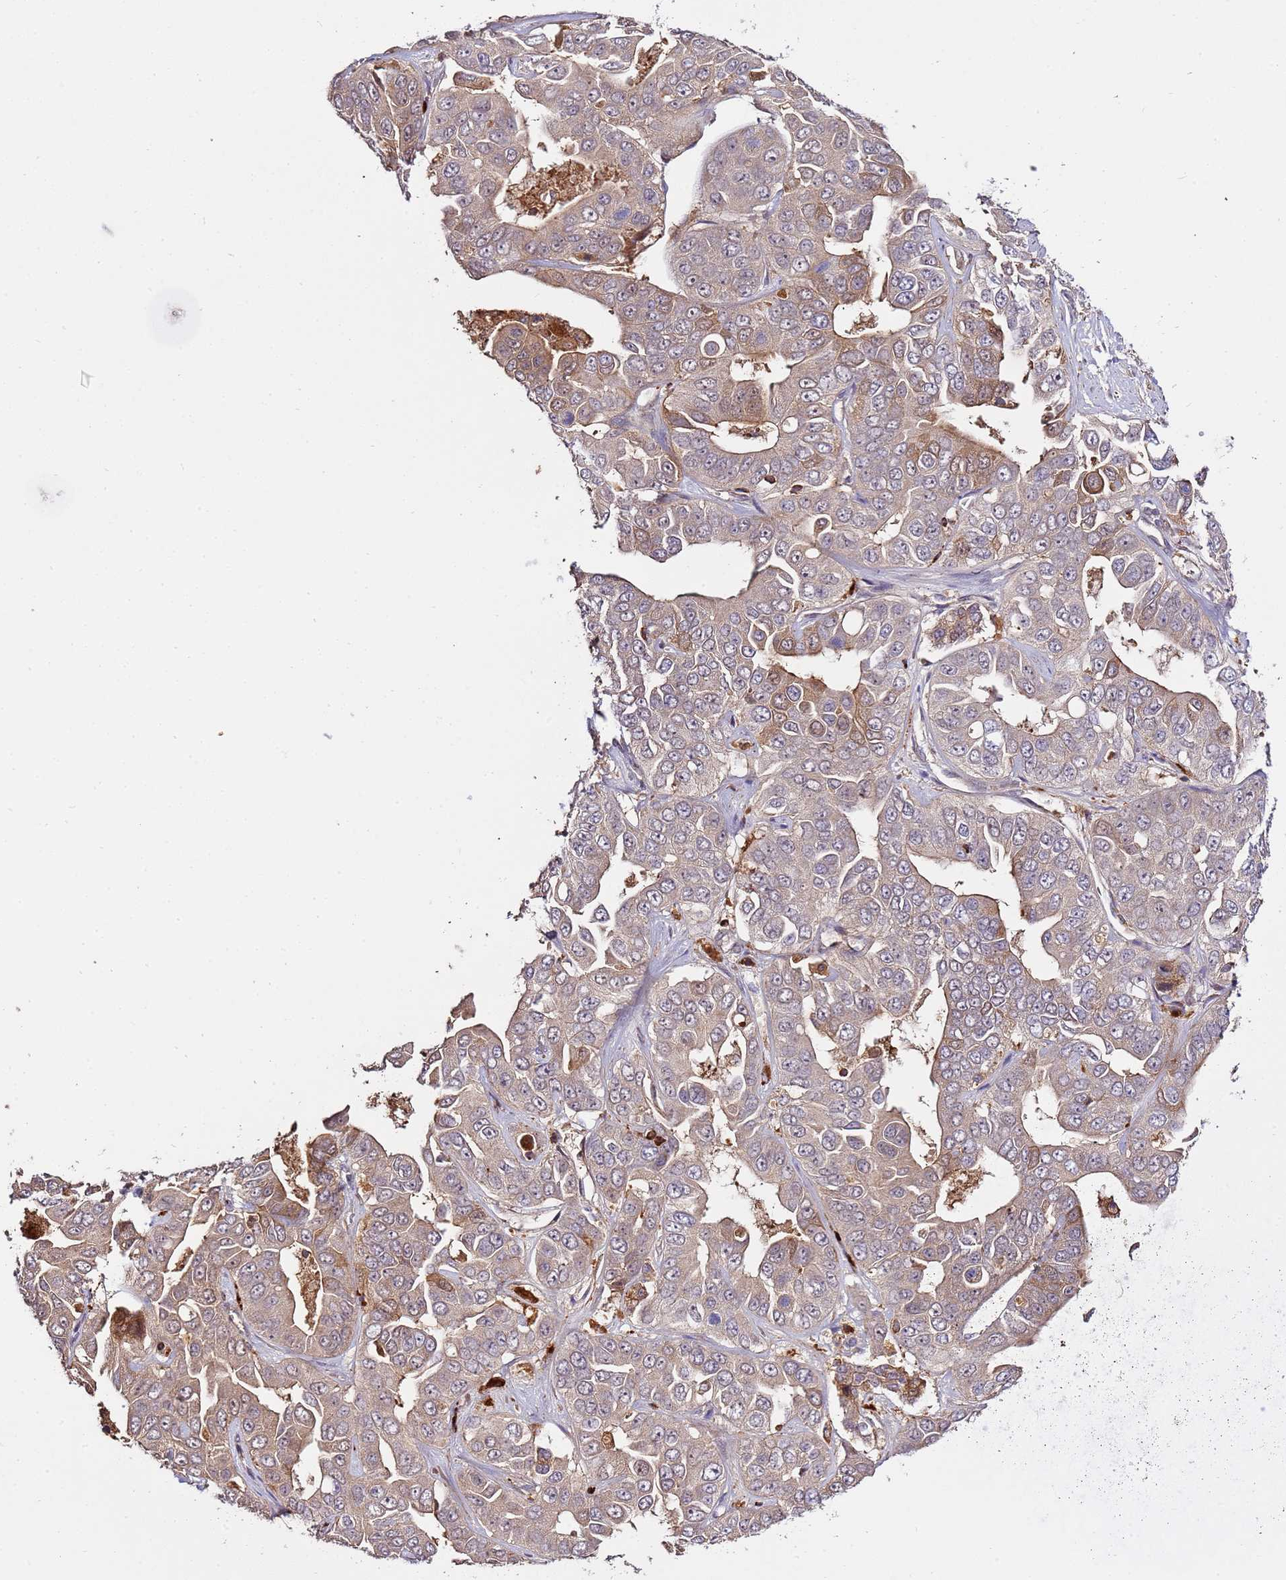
{"staining": {"intensity": "moderate", "quantity": "<25%", "location": "cytoplasmic/membranous"}, "tissue": "liver cancer", "cell_type": "Tumor cells", "image_type": "cancer", "snomed": [{"axis": "morphology", "description": "Cholangiocarcinoma"}, {"axis": "topography", "description": "Liver"}], "caption": "IHC photomicrograph of liver cancer stained for a protein (brown), which reveals low levels of moderate cytoplasmic/membranous staining in approximately <25% of tumor cells.", "gene": "ZNF624", "patient": {"sex": "female", "age": 52}}